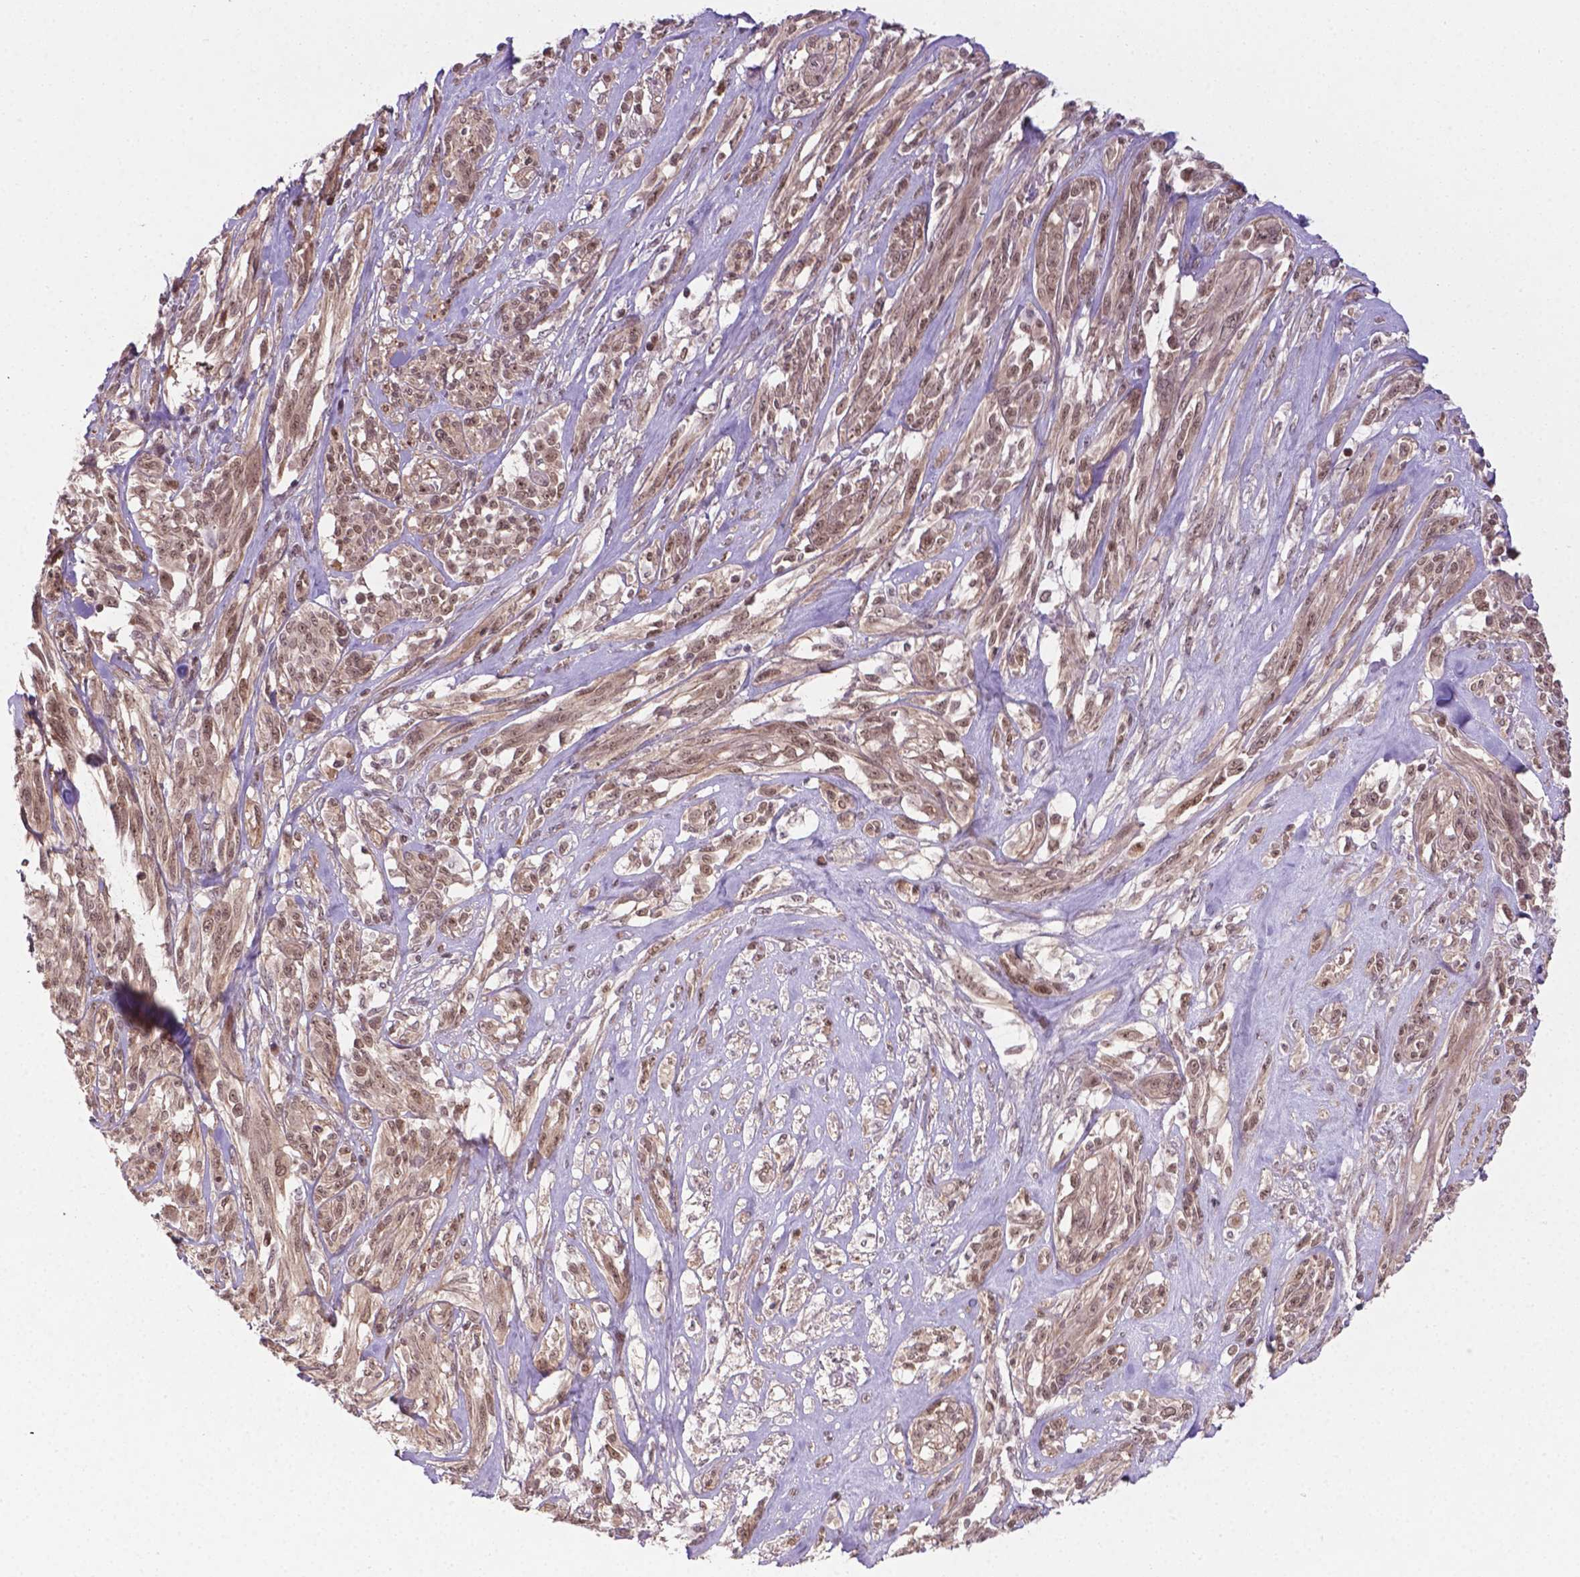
{"staining": {"intensity": "weak", "quantity": ">75%", "location": "cytoplasmic/membranous,nuclear"}, "tissue": "melanoma", "cell_type": "Tumor cells", "image_type": "cancer", "snomed": [{"axis": "morphology", "description": "Malignant melanoma, NOS"}, {"axis": "topography", "description": "Skin"}], "caption": "The immunohistochemical stain highlights weak cytoplasmic/membranous and nuclear expression in tumor cells of melanoma tissue.", "gene": "ANKRD54", "patient": {"sex": "female", "age": 91}}